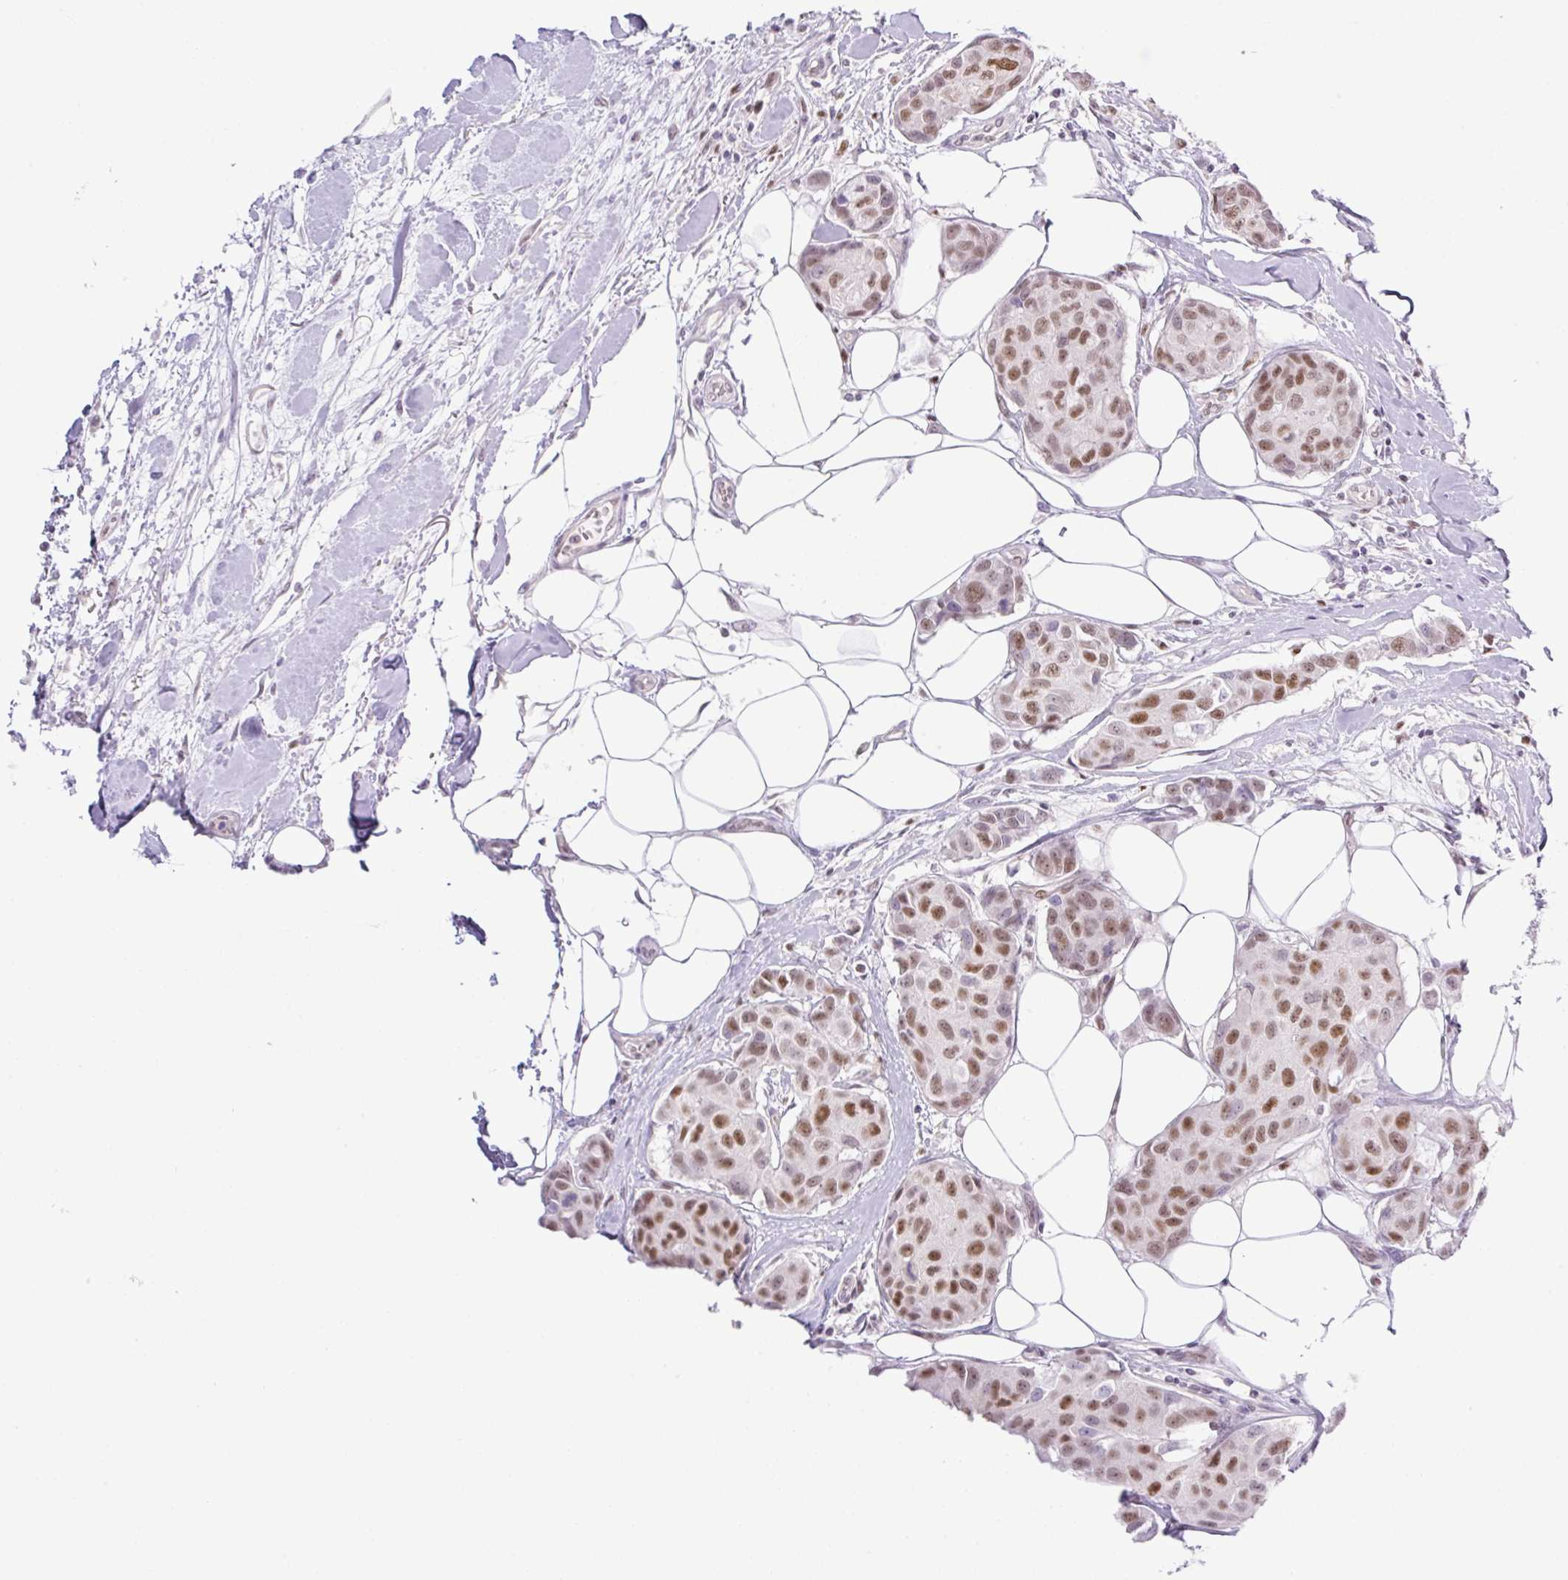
{"staining": {"intensity": "moderate", "quantity": "25%-75%", "location": "nuclear"}, "tissue": "breast cancer", "cell_type": "Tumor cells", "image_type": "cancer", "snomed": [{"axis": "morphology", "description": "Duct carcinoma"}, {"axis": "topography", "description": "Breast"}, {"axis": "topography", "description": "Lymph node"}], "caption": "IHC (DAB (3,3'-diaminobenzidine)) staining of human intraductal carcinoma (breast) exhibits moderate nuclear protein positivity in about 25%-75% of tumor cells. (brown staining indicates protein expression, while blue staining denotes nuclei).", "gene": "TLE3", "patient": {"sex": "female", "age": 80}}